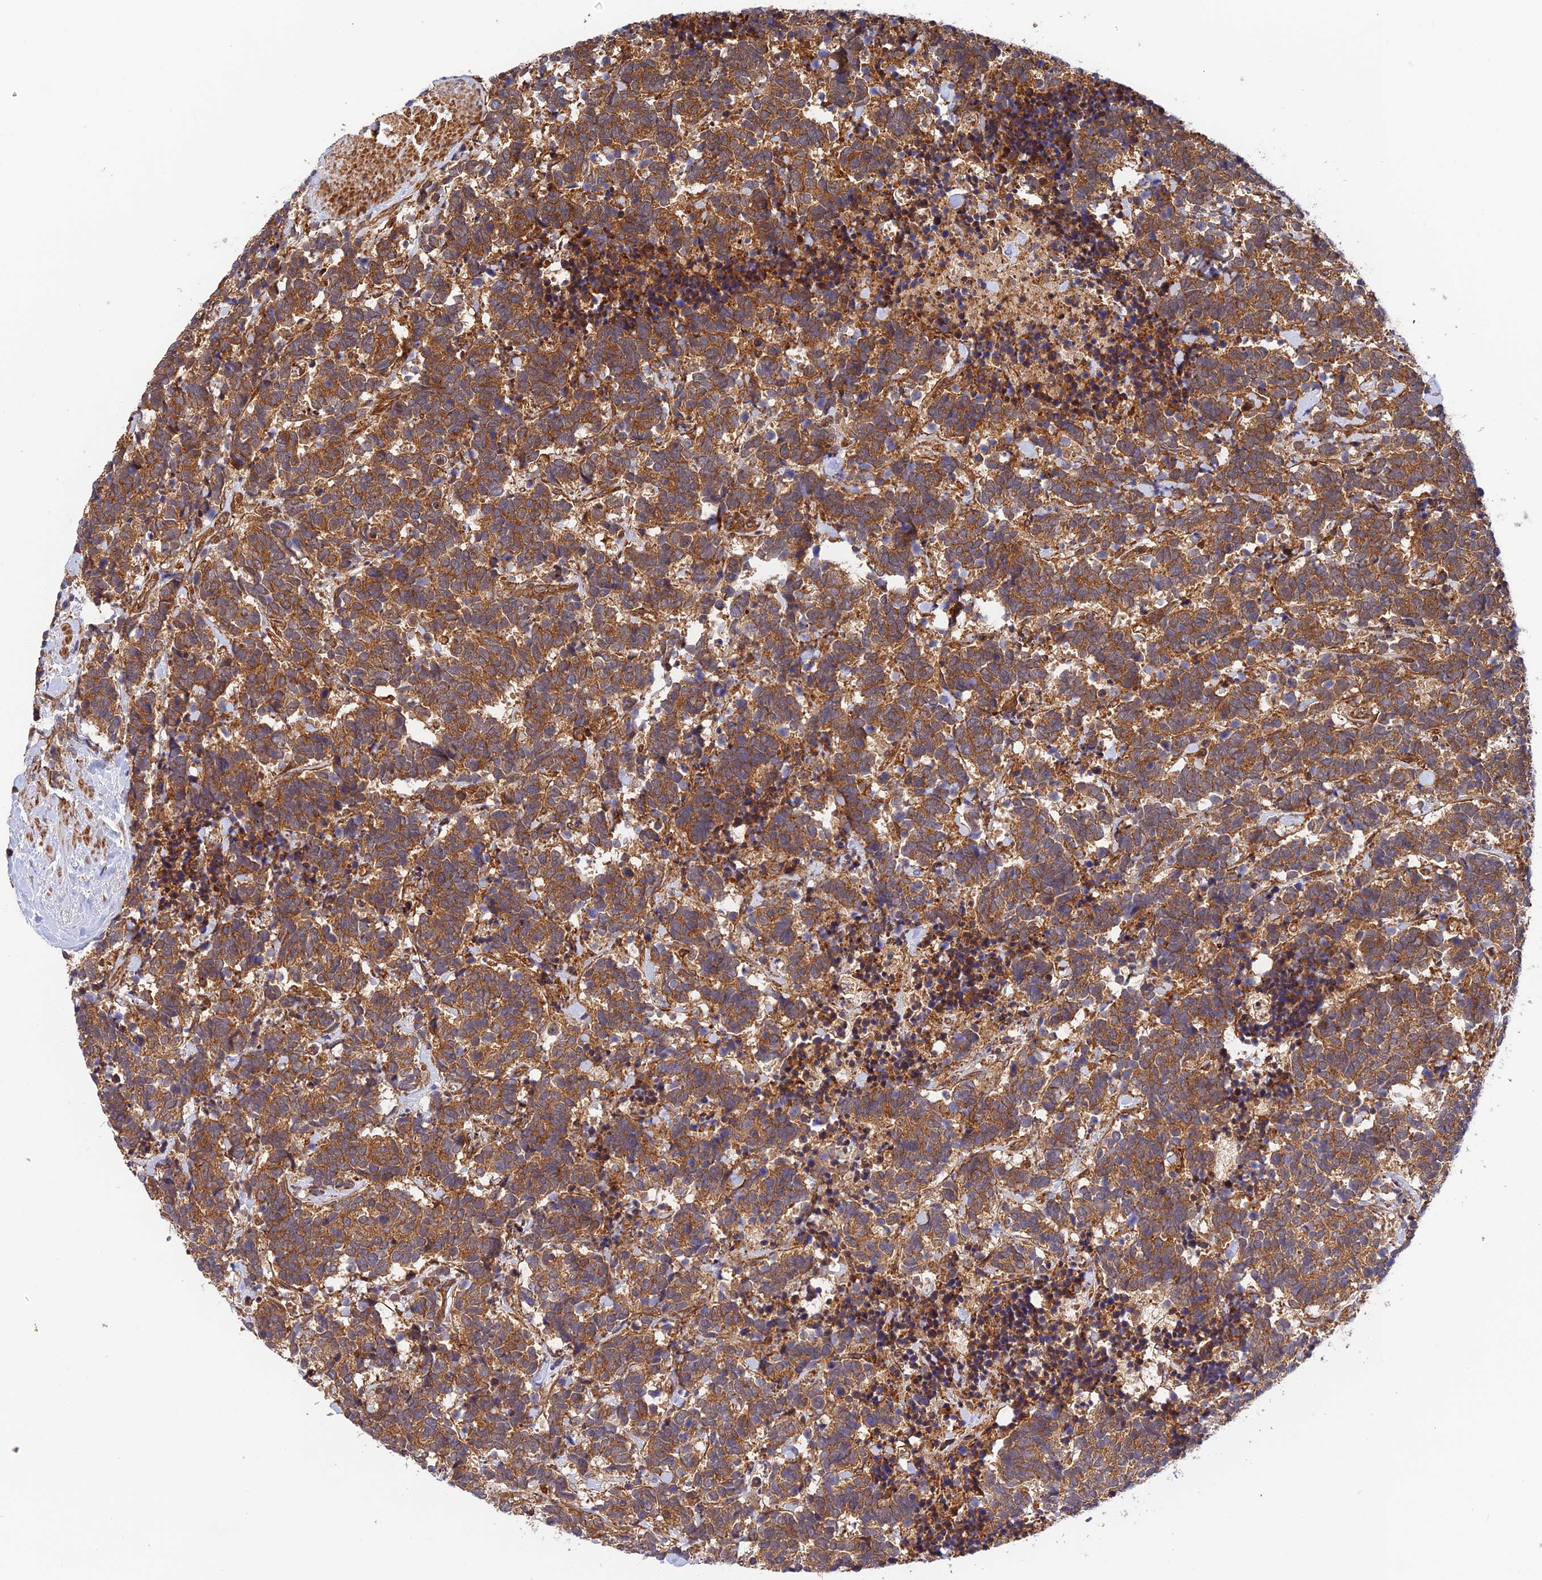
{"staining": {"intensity": "moderate", "quantity": ">75%", "location": "cytoplasmic/membranous"}, "tissue": "carcinoid", "cell_type": "Tumor cells", "image_type": "cancer", "snomed": [{"axis": "morphology", "description": "Carcinoma, NOS"}, {"axis": "morphology", "description": "Carcinoid, malignant, NOS"}, {"axis": "topography", "description": "Prostate"}], "caption": "This is an image of immunohistochemistry staining of carcinoid, which shows moderate positivity in the cytoplasmic/membranous of tumor cells.", "gene": "EVI5L", "patient": {"sex": "male", "age": 57}}